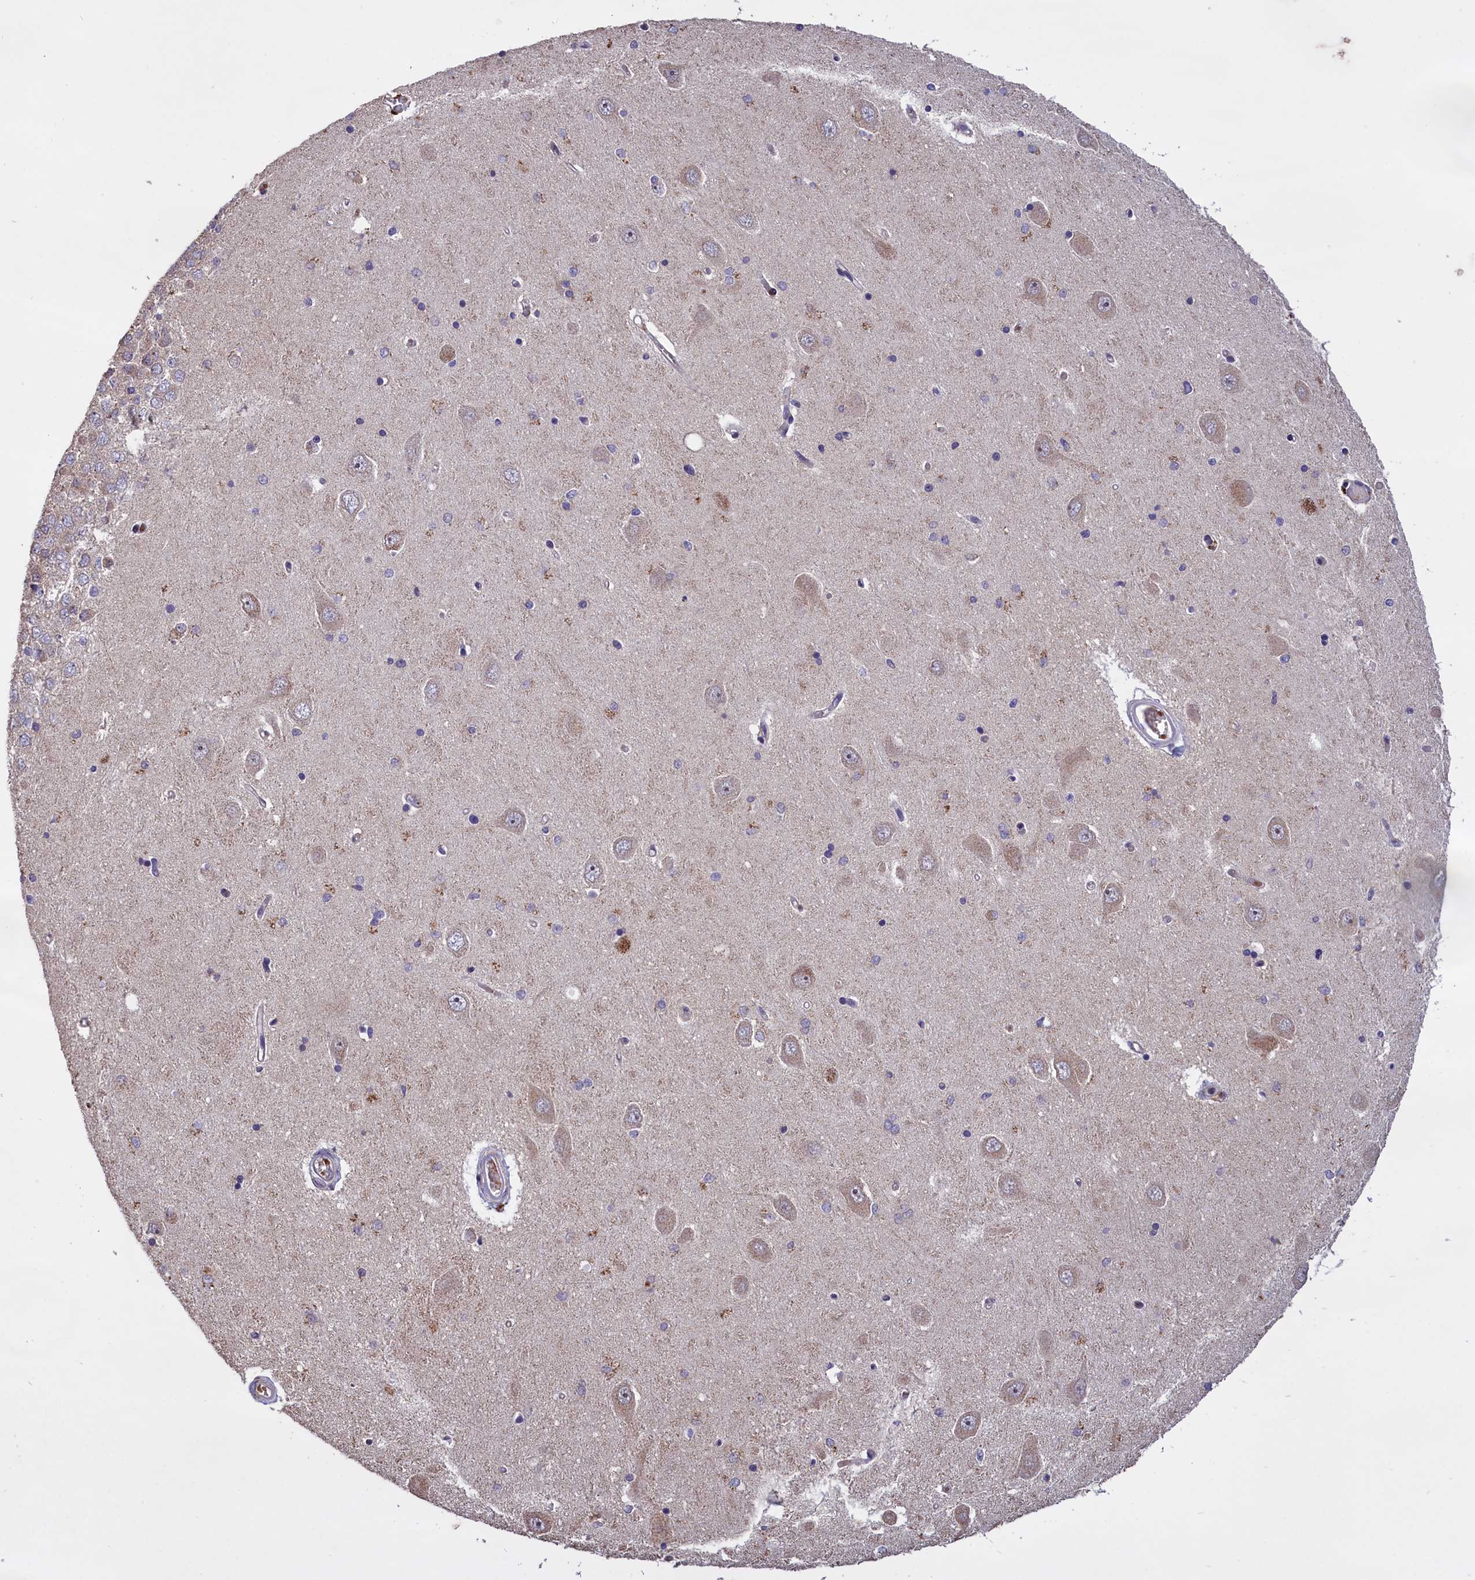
{"staining": {"intensity": "negative", "quantity": "none", "location": "none"}, "tissue": "hippocampus", "cell_type": "Glial cells", "image_type": "normal", "snomed": [{"axis": "morphology", "description": "Normal tissue, NOS"}, {"axis": "topography", "description": "Hippocampus"}], "caption": "A high-resolution histopathology image shows immunohistochemistry staining of normal hippocampus, which exhibits no significant staining in glial cells. (DAB (3,3'-diaminobenzidine) IHC, high magnification).", "gene": "CLRN2", "patient": {"sex": "male", "age": 45}}